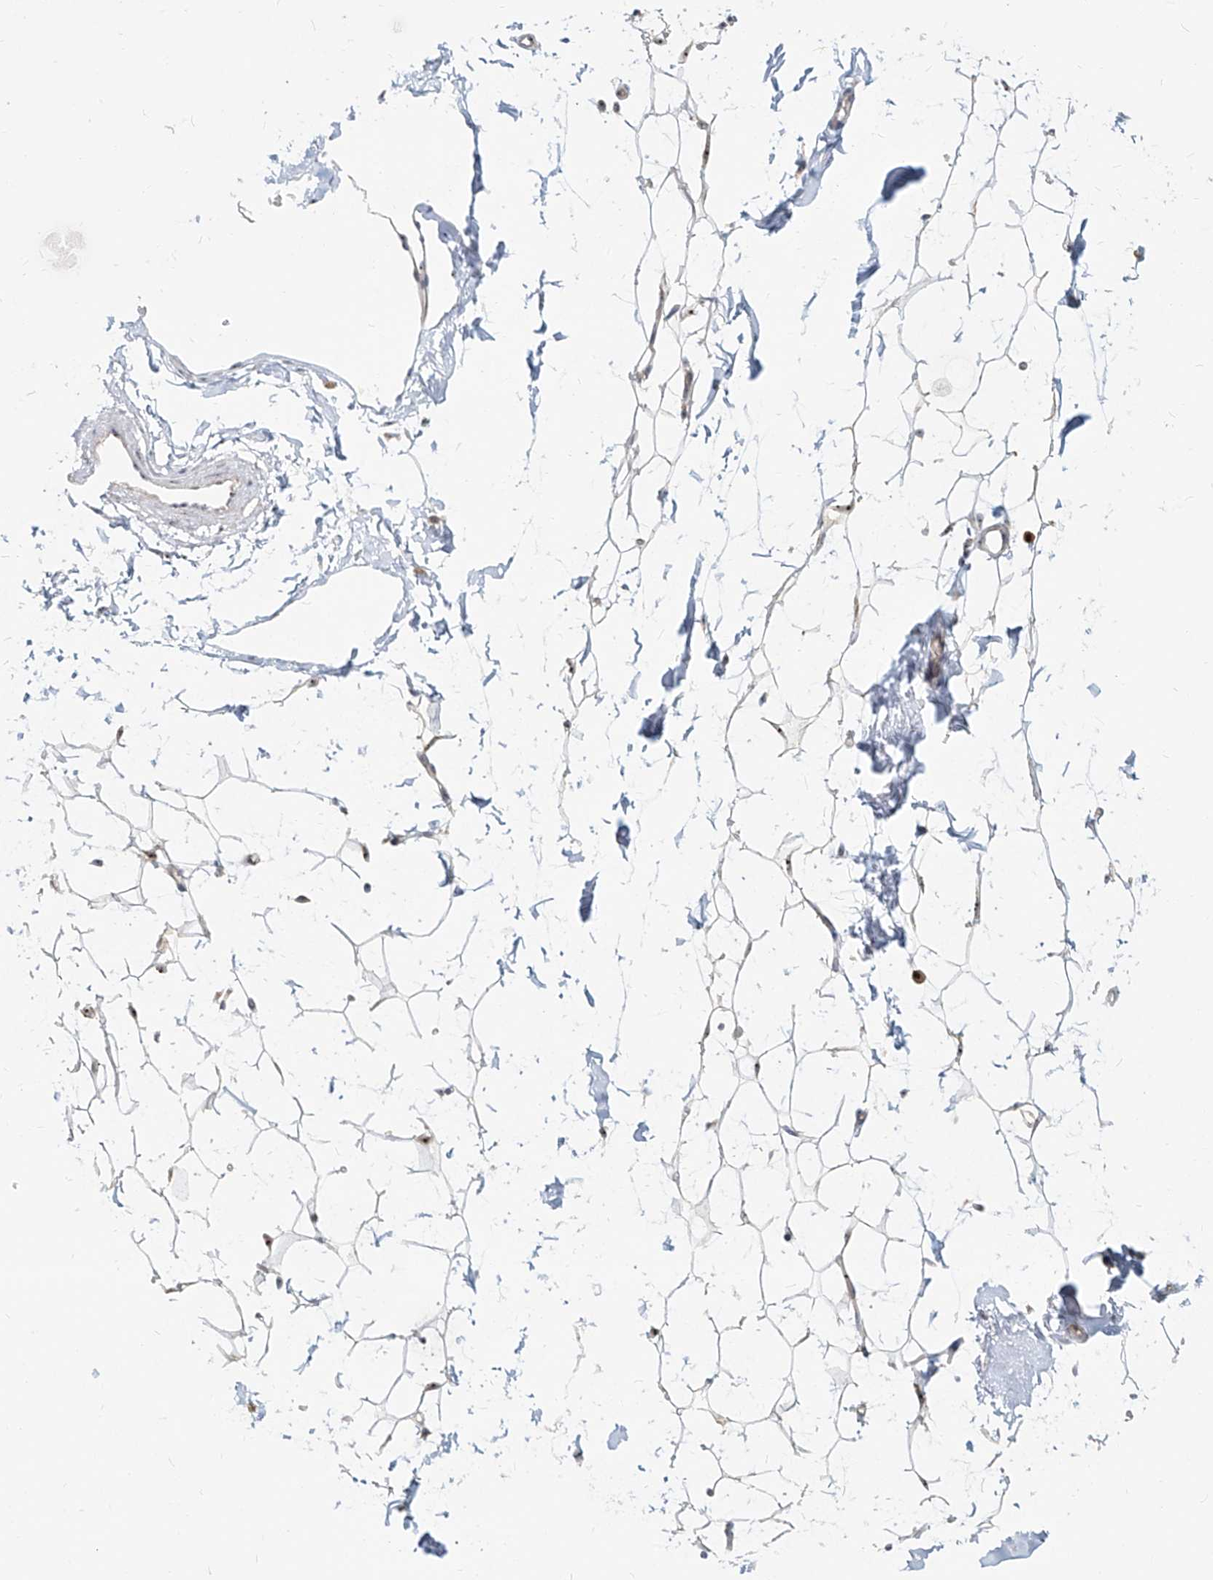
{"staining": {"intensity": "weak", "quantity": ">75%", "location": "nuclear"}, "tissue": "adipose tissue", "cell_type": "Adipocytes", "image_type": "normal", "snomed": [{"axis": "morphology", "description": "Normal tissue, NOS"}, {"axis": "topography", "description": "Breast"}], "caption": "High-magnification brightfield microscopy of unremarkable adipose tissue stained with DAB (brown) and counterstained with hematoxylin (blue). adipocytes exhibit weak nuclear positivity is present in approximately>75% of cells. Immunohistochemistry (ihc) stains the protein of interest in brown and the nuclei are stained blue.", "gene": "BYSL", "patient": {"sex": "female", "age": 23}}